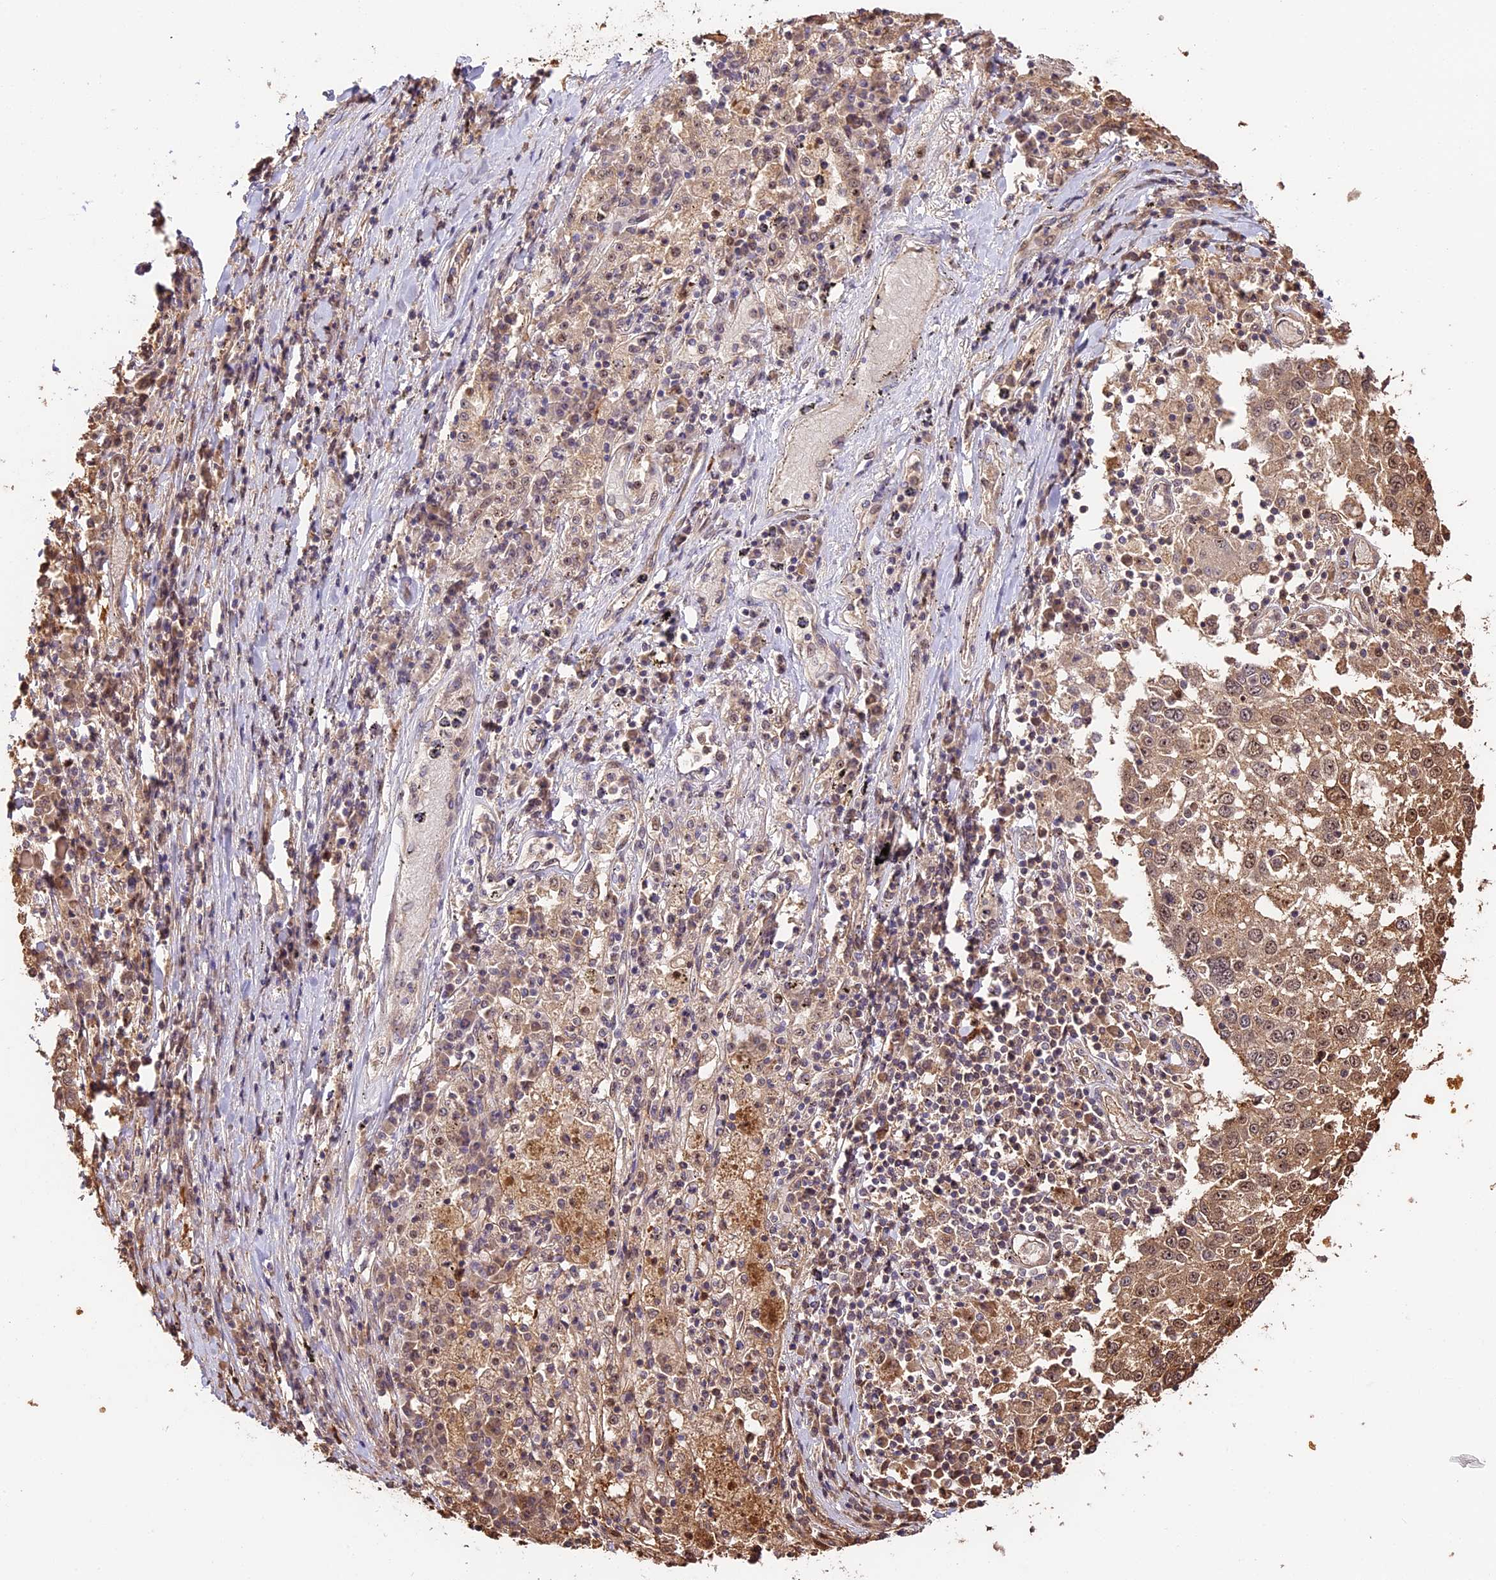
{"staining": {"intensity": "moderate", "quantity": ">75%", "location": "cytoplasmic/membranous,nuclear"}, "tissue": "lung cancer", "cell_type": "Tumor cells", "image_type": "cancer", "snomed": [{"axis": "morphology", "description": "Squamous cell carcinoma, NOS"}, {"axis": "topography", "description": "Lung"}], "caption": "Tumor cells display medium levels of moderate cytoplasmic/membranous and nuclear positivity in about >75% of cells in lung cancer.", "gene": "PPP1R37", "patient": {"sex": "male", "age": 65}}